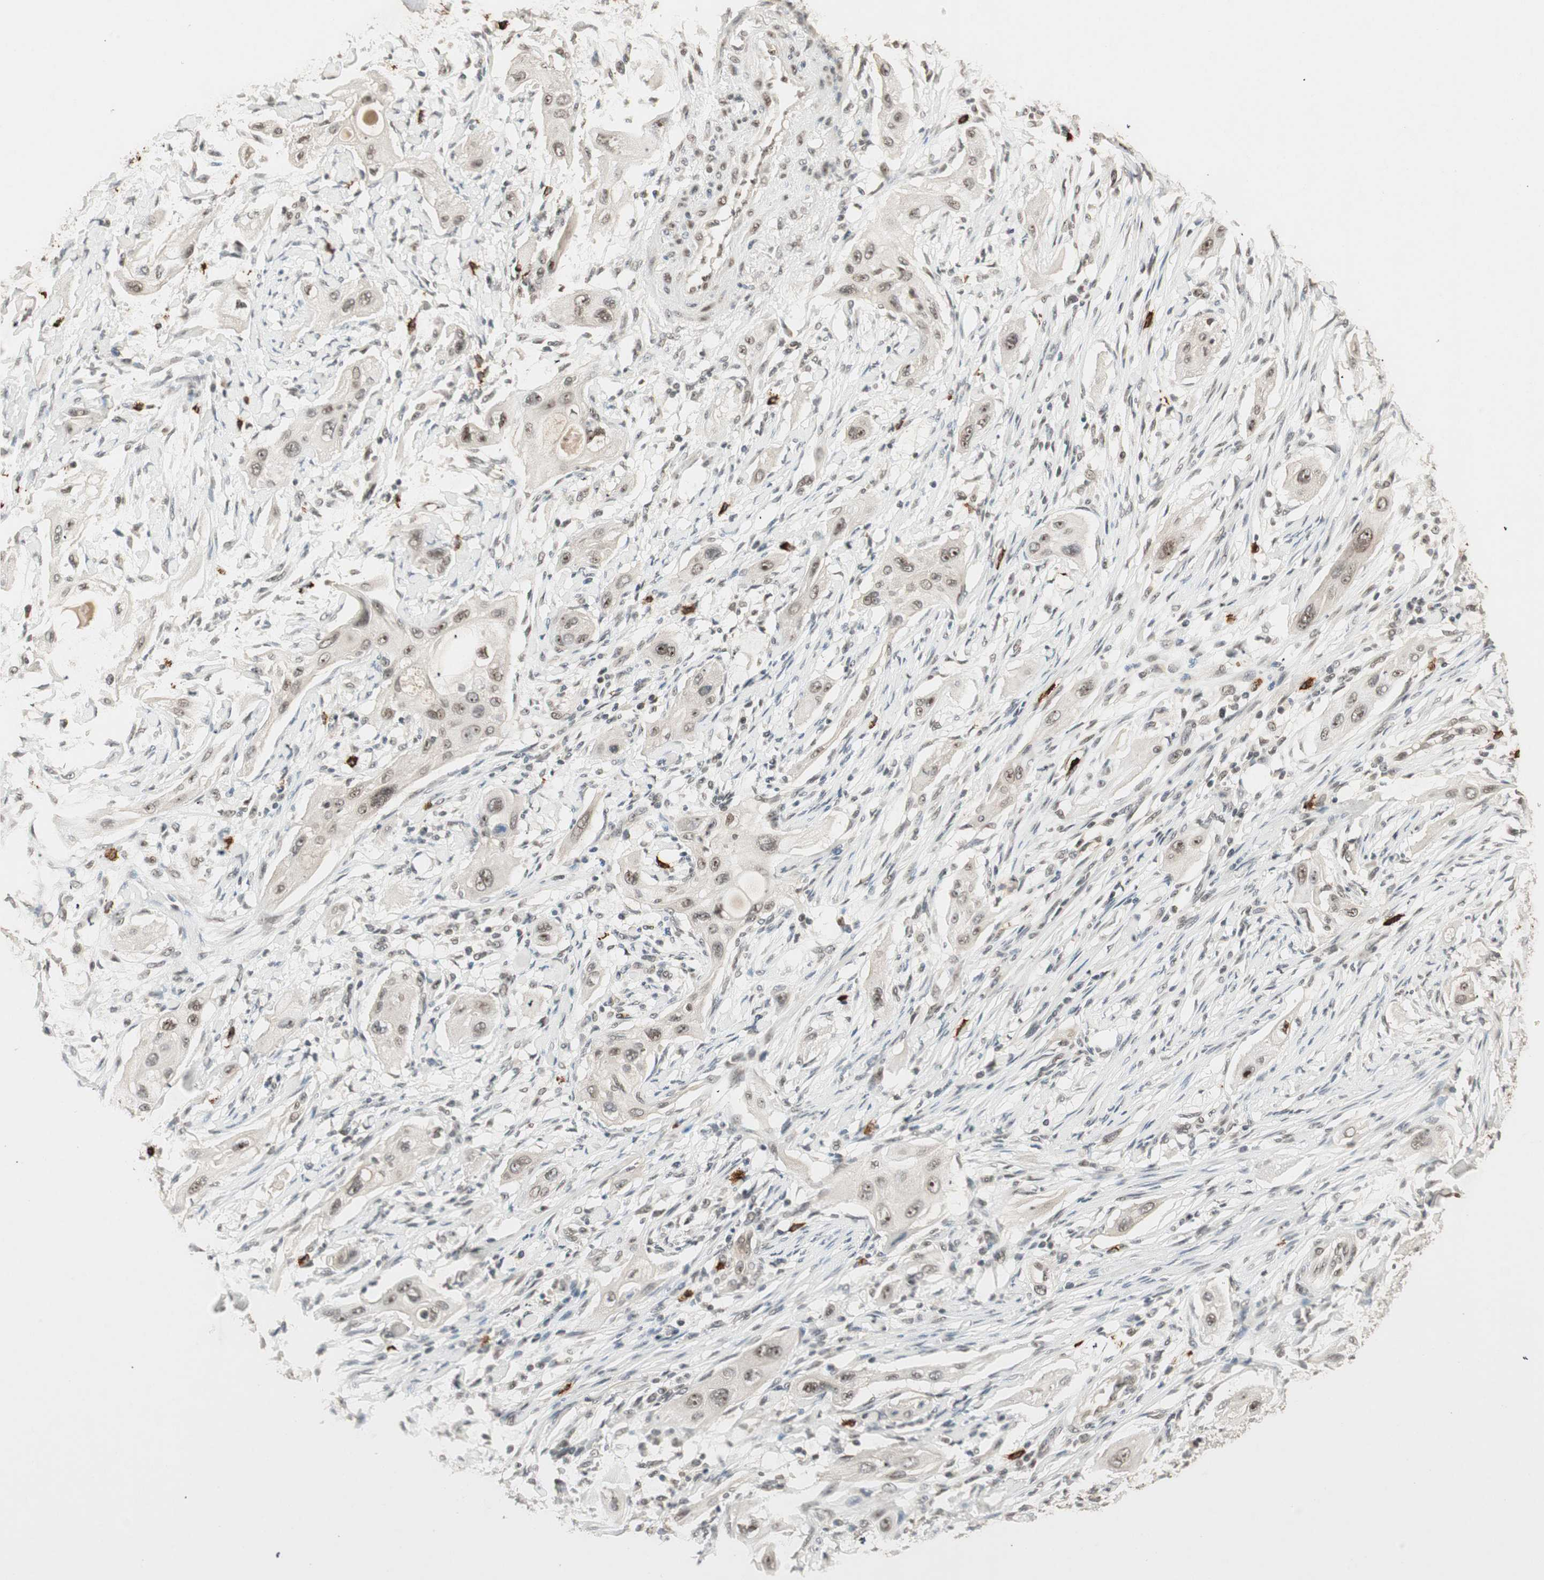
{"staining": {"intensity": "weak", "quantity": ">75%", "location": "nuclear"}, "tissue": "lung cancer", "cell_type": "Tumor cells", "image_type": "cancer", "snomed": [{"axis": "morphology", "description": "Squamous cell carcinoma, NOS"}, {"axis": "topography", "description": "Lung"}], "caption": "A high-resolution micrograph shows immunohistochemistry staining of squamous cell carcinoma (lung), which shows weak nuclear staining in about >75% of tumor cells.", "gene": "ETV4", "patient": {"sex": "female", "age": 47}}